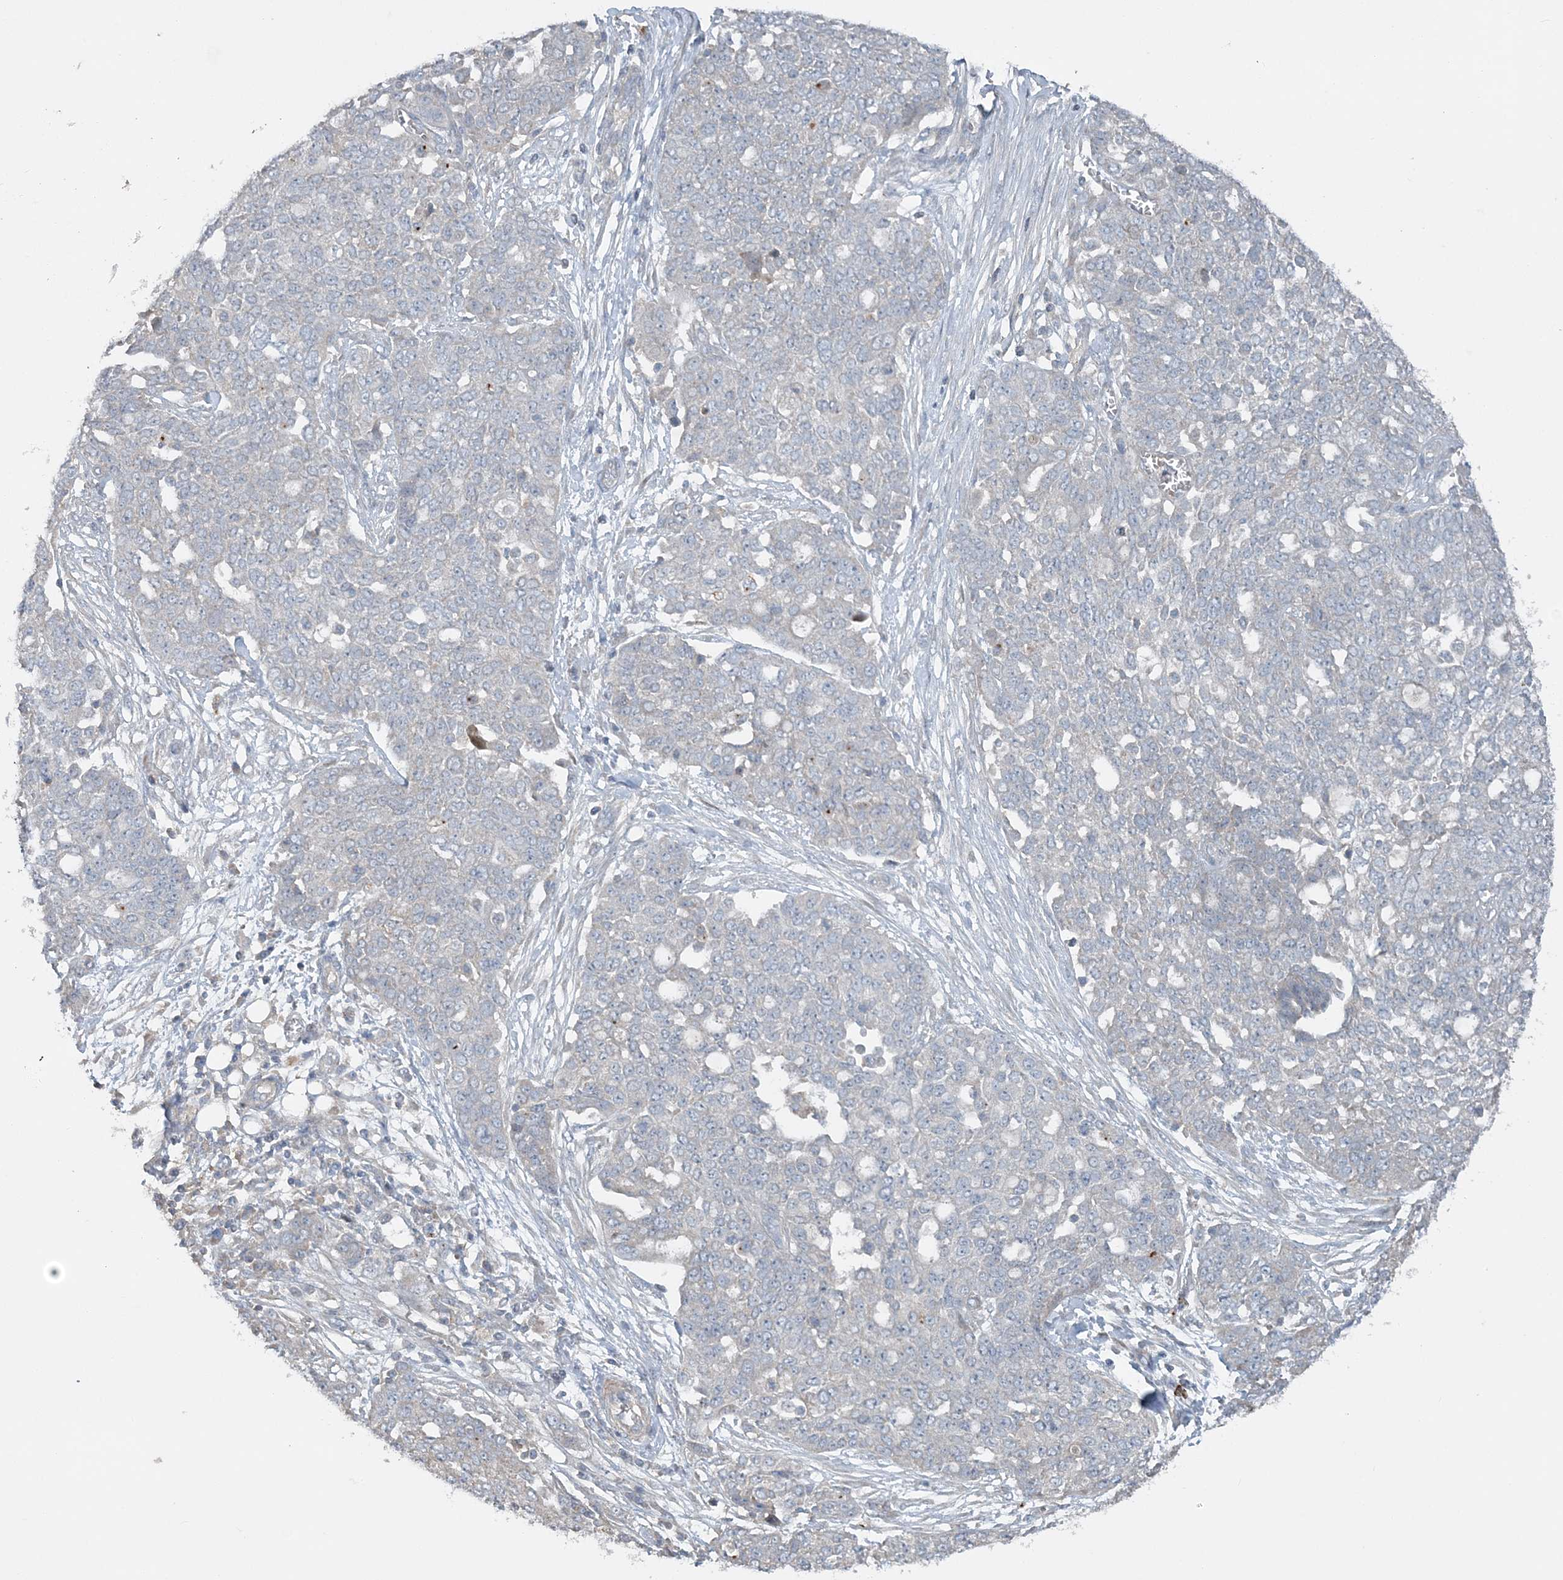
{"staining": {"intensity": "negative", "quantity": "none", "location": "none"}, "tissue": "ovarian cancer", "cell_type": "Tumor cells", "image_type": "cancer", "snomed": [{"axis": "morphology", "description": "Cystadenocarcinoma, serous, NOS"}, {"axis": "topography", "description": "Soft tissue"}, {"axis": "topography", "description": "Ovary"}], "caption": "IHC micrograph of human ovarian serous cystadenocarcinoma stained for a protein (brown), which reveals no staining in tumor cells. (DAB IHC visualized using brightfield microscopy, high magnification).", "gene": "SLC4A10", "patient": {"sex": "female", "age": 57}}